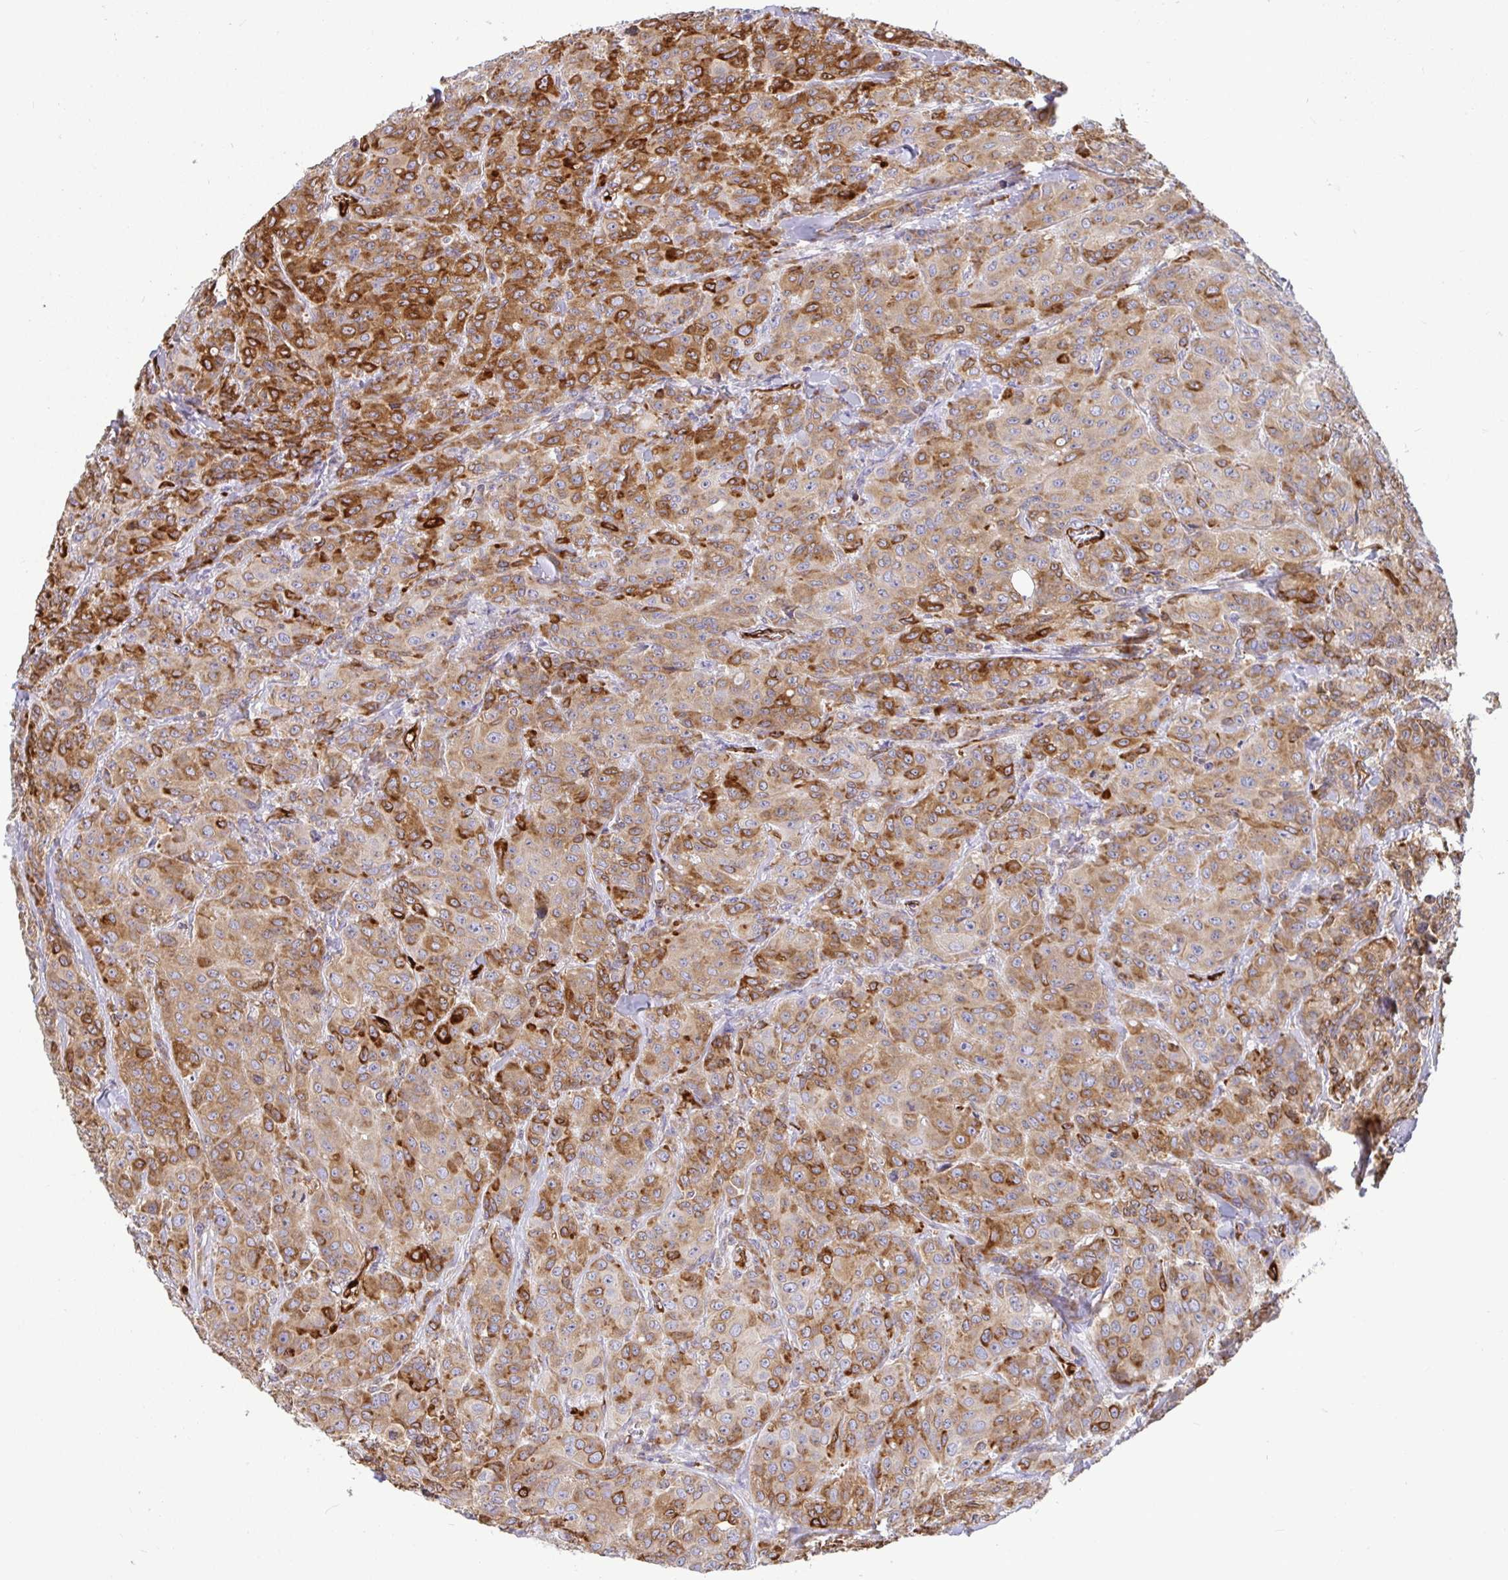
{"staining": {"intensity": "moderate", "quantity": ">75%", "location": "cytoplasmic/membranous"}, "tissue": "breast cancer", "cell_type": "Tumor cells", "image_type": "cancer", "snomed": [{"axis": "morphology", "description": "Normal tissue, NOS"}, {"axis": "morphology", "description": "Duct carcinoma"}, {"axis": "topography", "description": "Breast"}], "caption": "Immunohistochemical staining of breast infiltrating ductal carcinoma exhibits medium levels of moderate cytoplasmic/membranous protein expression in approximately >75% of tumor cells. Immunohistochemistry (ihc) stains the protein of interest in brown and the nuclei are stained blue.", "gene": "TP53I11", "patient": {"sex": "female", "age": 43}}